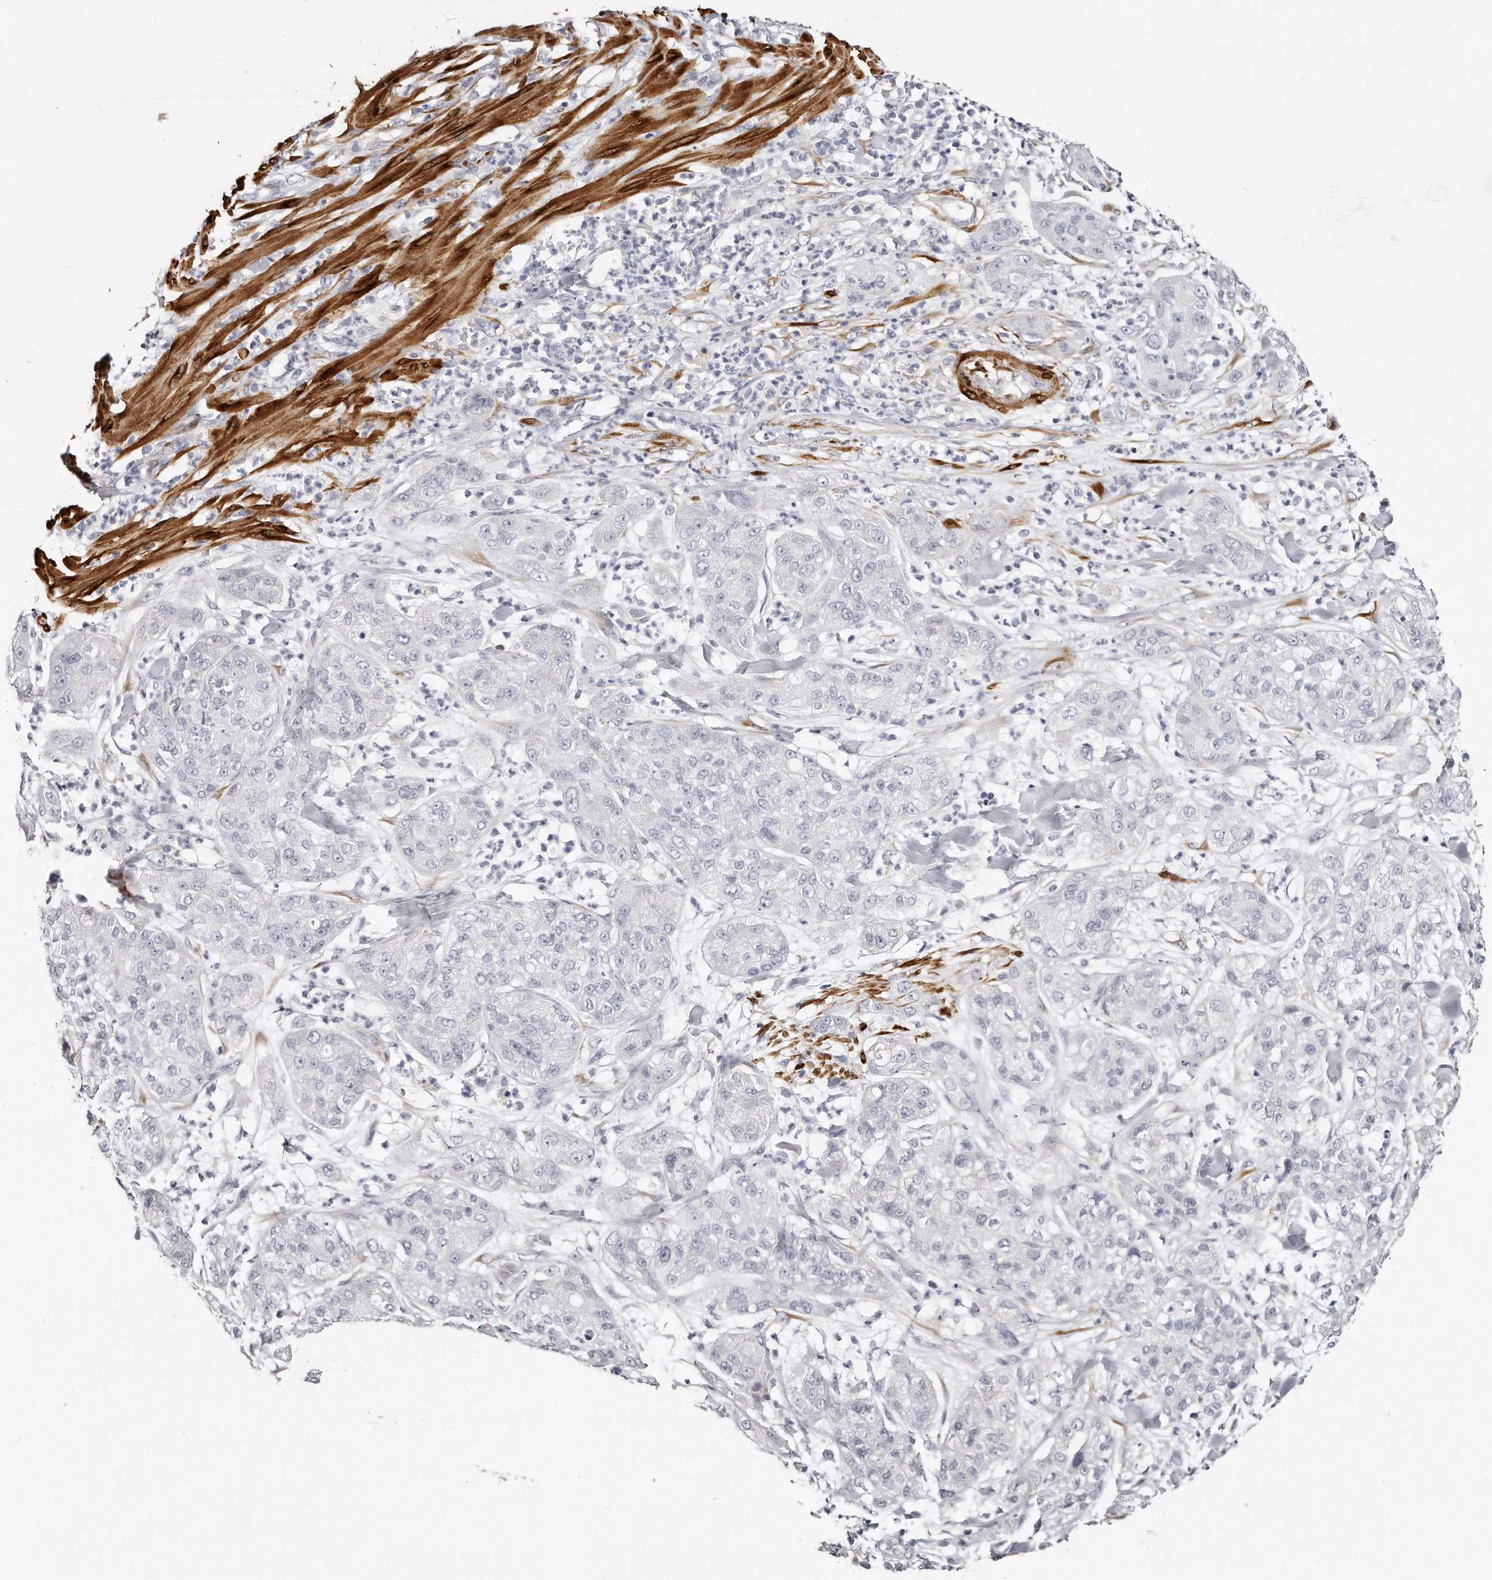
{"staining": {"intensity": "negative", "quantity": "none", "location": "none"}, "tissue": "pancreatic cancer", "cell_type": "Tumor cells", "image_type": "cancer", "snomed": [{"axis": "morphology", "description": "Adenocarcinoma, NOS"}, {"axis": "topography", "description": "Pancreas"}], "caption": "This is an immunohistochemistry micrograph of human pancreatic adenocarcinoma. There is no staining in tumor cells.", "gene": "LMOD1", "patient": {"sex": "female", "age": 78}}